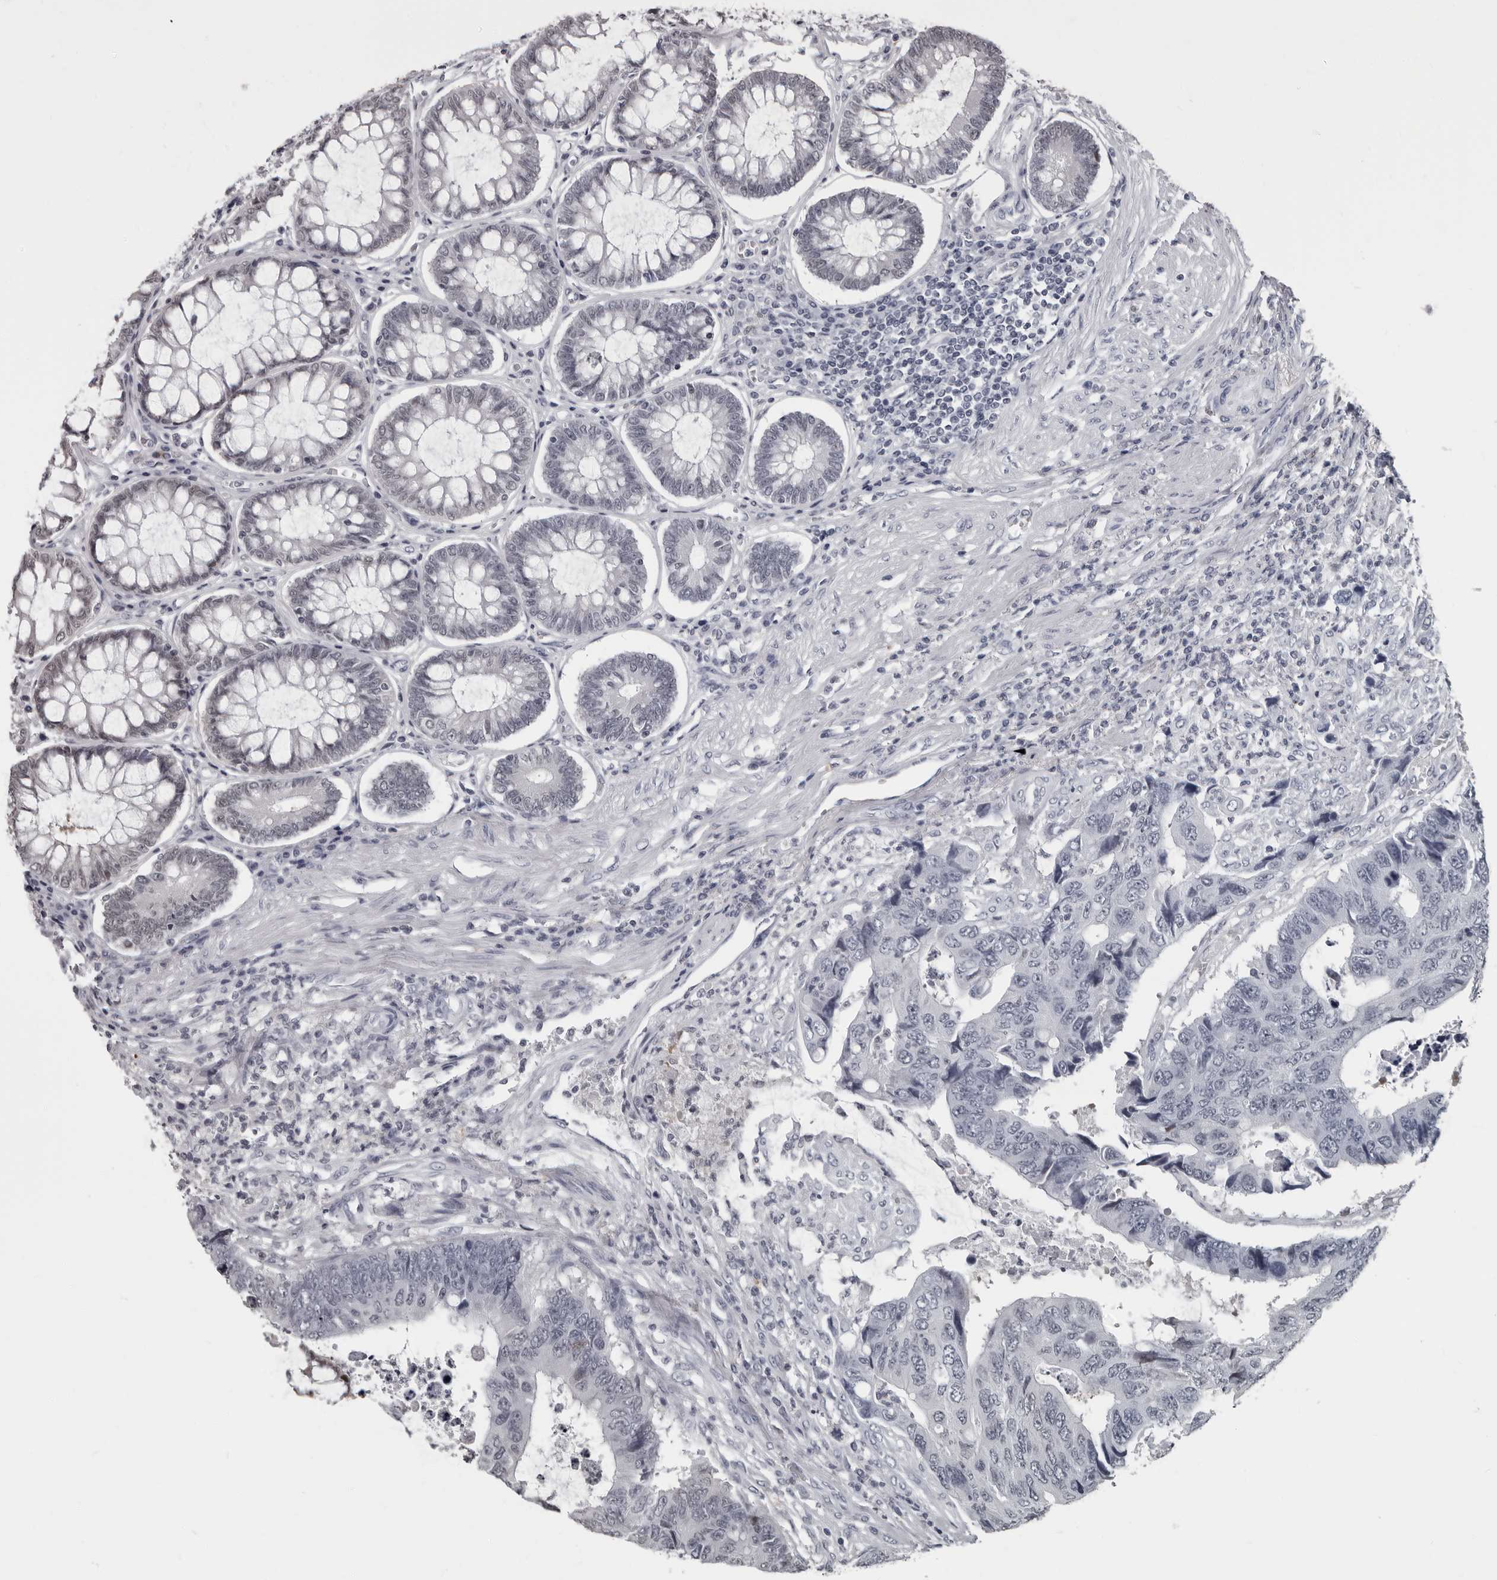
{"staining": {"intensity": "negative", "quantity": "none", "location": "none"}, "tissue": "colorectal cancer", "cell_type": "Tumor cells", "image_type": "cancer", "snomed": [{"axis": "morphology", "description": "Adenocarcinoma, NOS"}, {"axis": "topography", "description": "Rectum"}], "caption": "Histopathology image shows no significant protein staining in tumor cells of colorectal cancer.", "gene": "LZIC", "patient": {"sex": "male", "age": 84}}